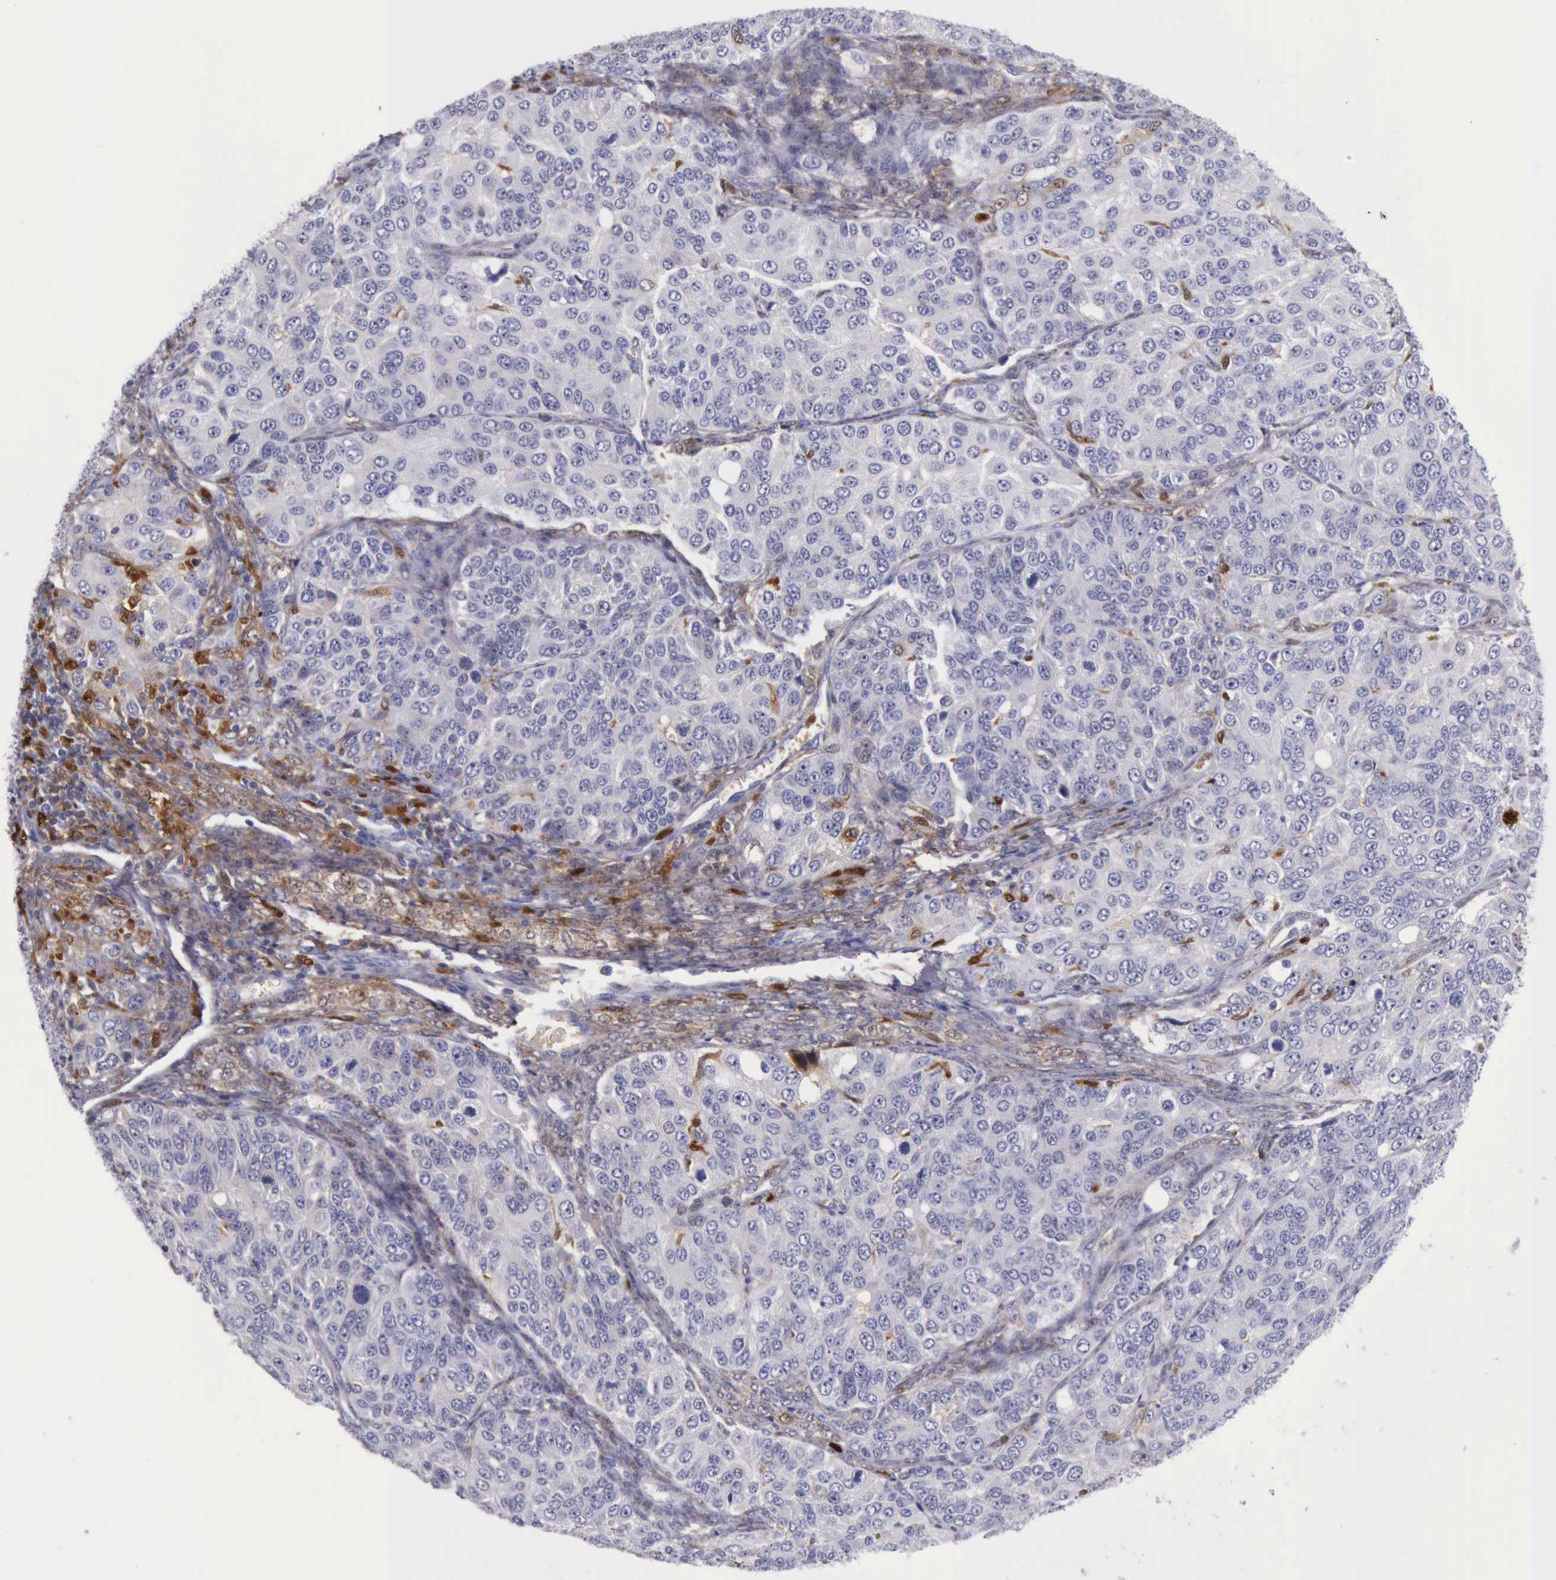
{"staining": {"intensity": "negative", "quantity": "none", "location": "none"}, "tissue": "ovarian cancer", "cell_type": "Tumor cells", "image_type": "cancer", "snomed": [{"axis": "morphology", "description": "Carcinoma, endometroid"}, {"axis": "topography", "description": "Ovary"}], "caption": "Tumor cells show no significant expression in ovarian endometroid carcinoma.", "gene": "CSTA", "patient": {"sex": "female", "age": 51}}